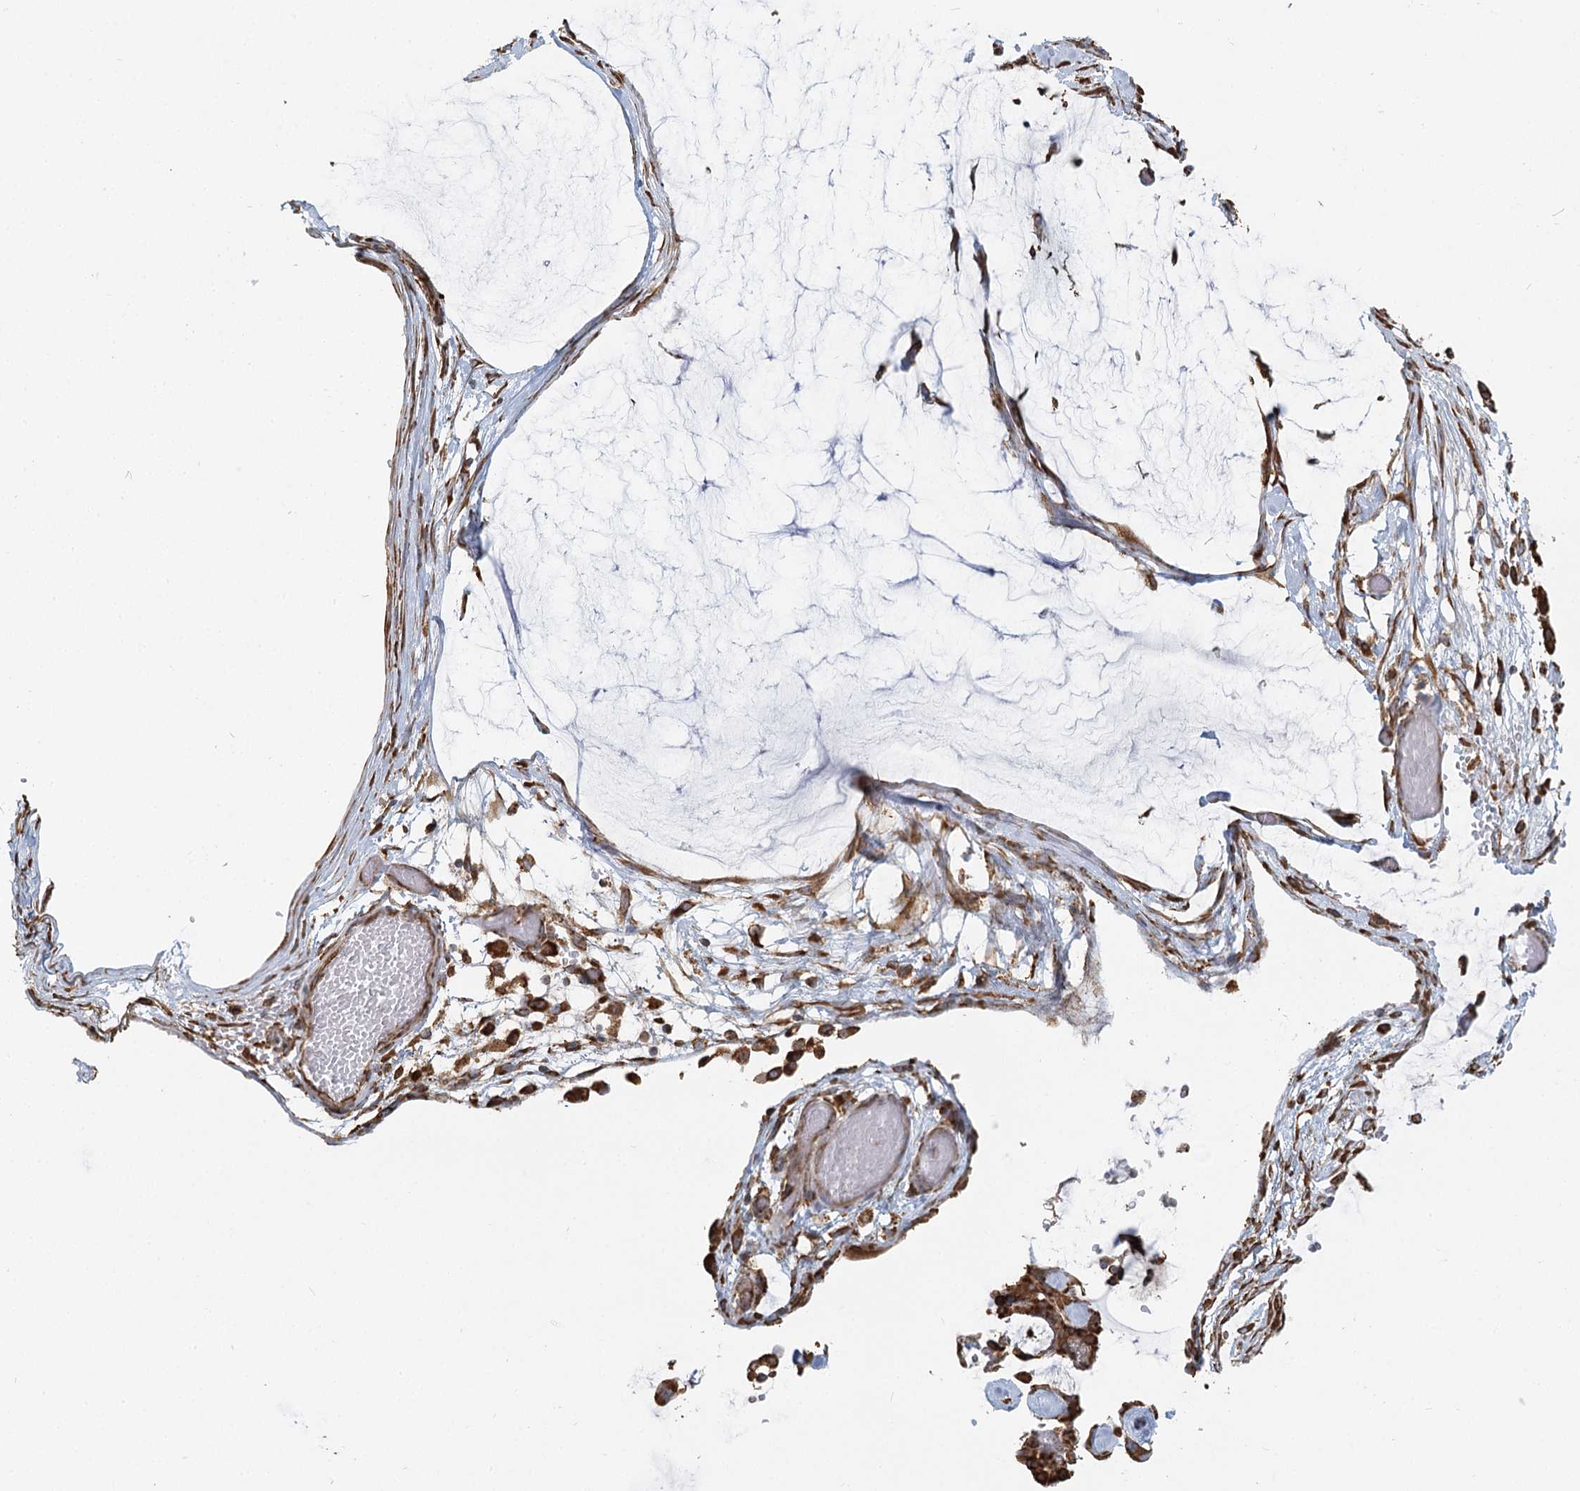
{"staining": {"intensity": "strong", "quantity": ">75%", "location": "cytoplasmic/membranous"}, "tissue": "ovarian cancer", "cell_type": "Tumor cells", "image_type": "cancer", "snomed": [{"axis": "morphology", "description": "Cystadenocarcinoma, mucinous, NOS"}, {"axis": "topography", "description": "Ovary"}], "caption": "High-power microscopy captured an IHC histopathology image of mucinous cystadenocarcinoma (ovarian), revealing strong cytoplasmic/membranous staining in about >75% of tumor cells.", "gene": "TAS1R1", "patient": {"sex": "female", "age": 39}}